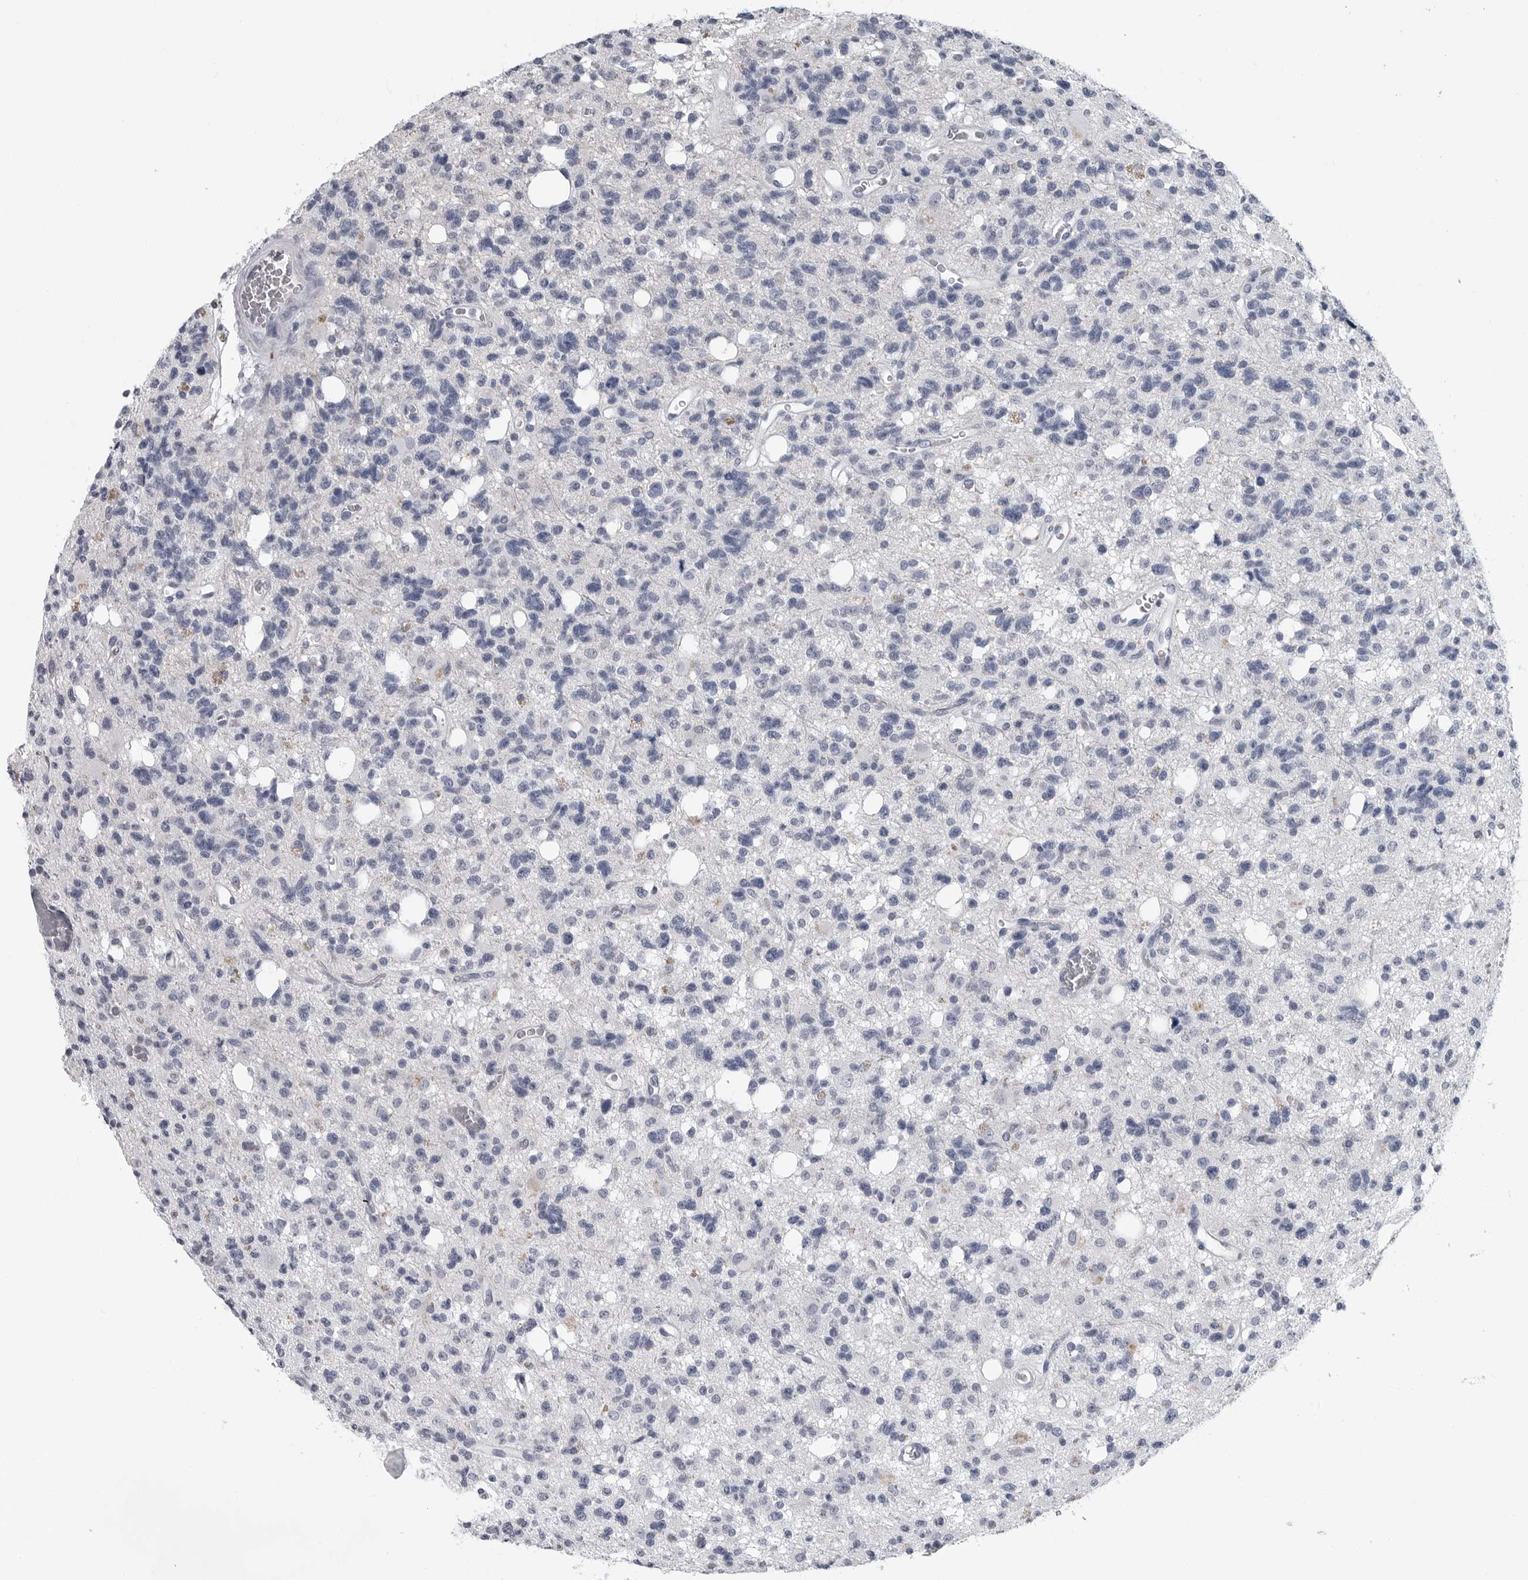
{"staining": {"intensity": "negative", "quantity": "none", "location": "none"}, "tissue": "glioma", "cell_type": "Tumor cells", "image_type": "cancer", "snomed": [{"axis": "morphology", "description": "Glioma, malignant, High grade"}, {"axis": "topography", "description": "Brain"}], "caption": "This is an immunohistochemistry photomicrograph of malignant glioma (high-grade). There is no staining in tumor cells.", "gene": "AMPD1", "patient": {"sex": "female", "age": 62}}